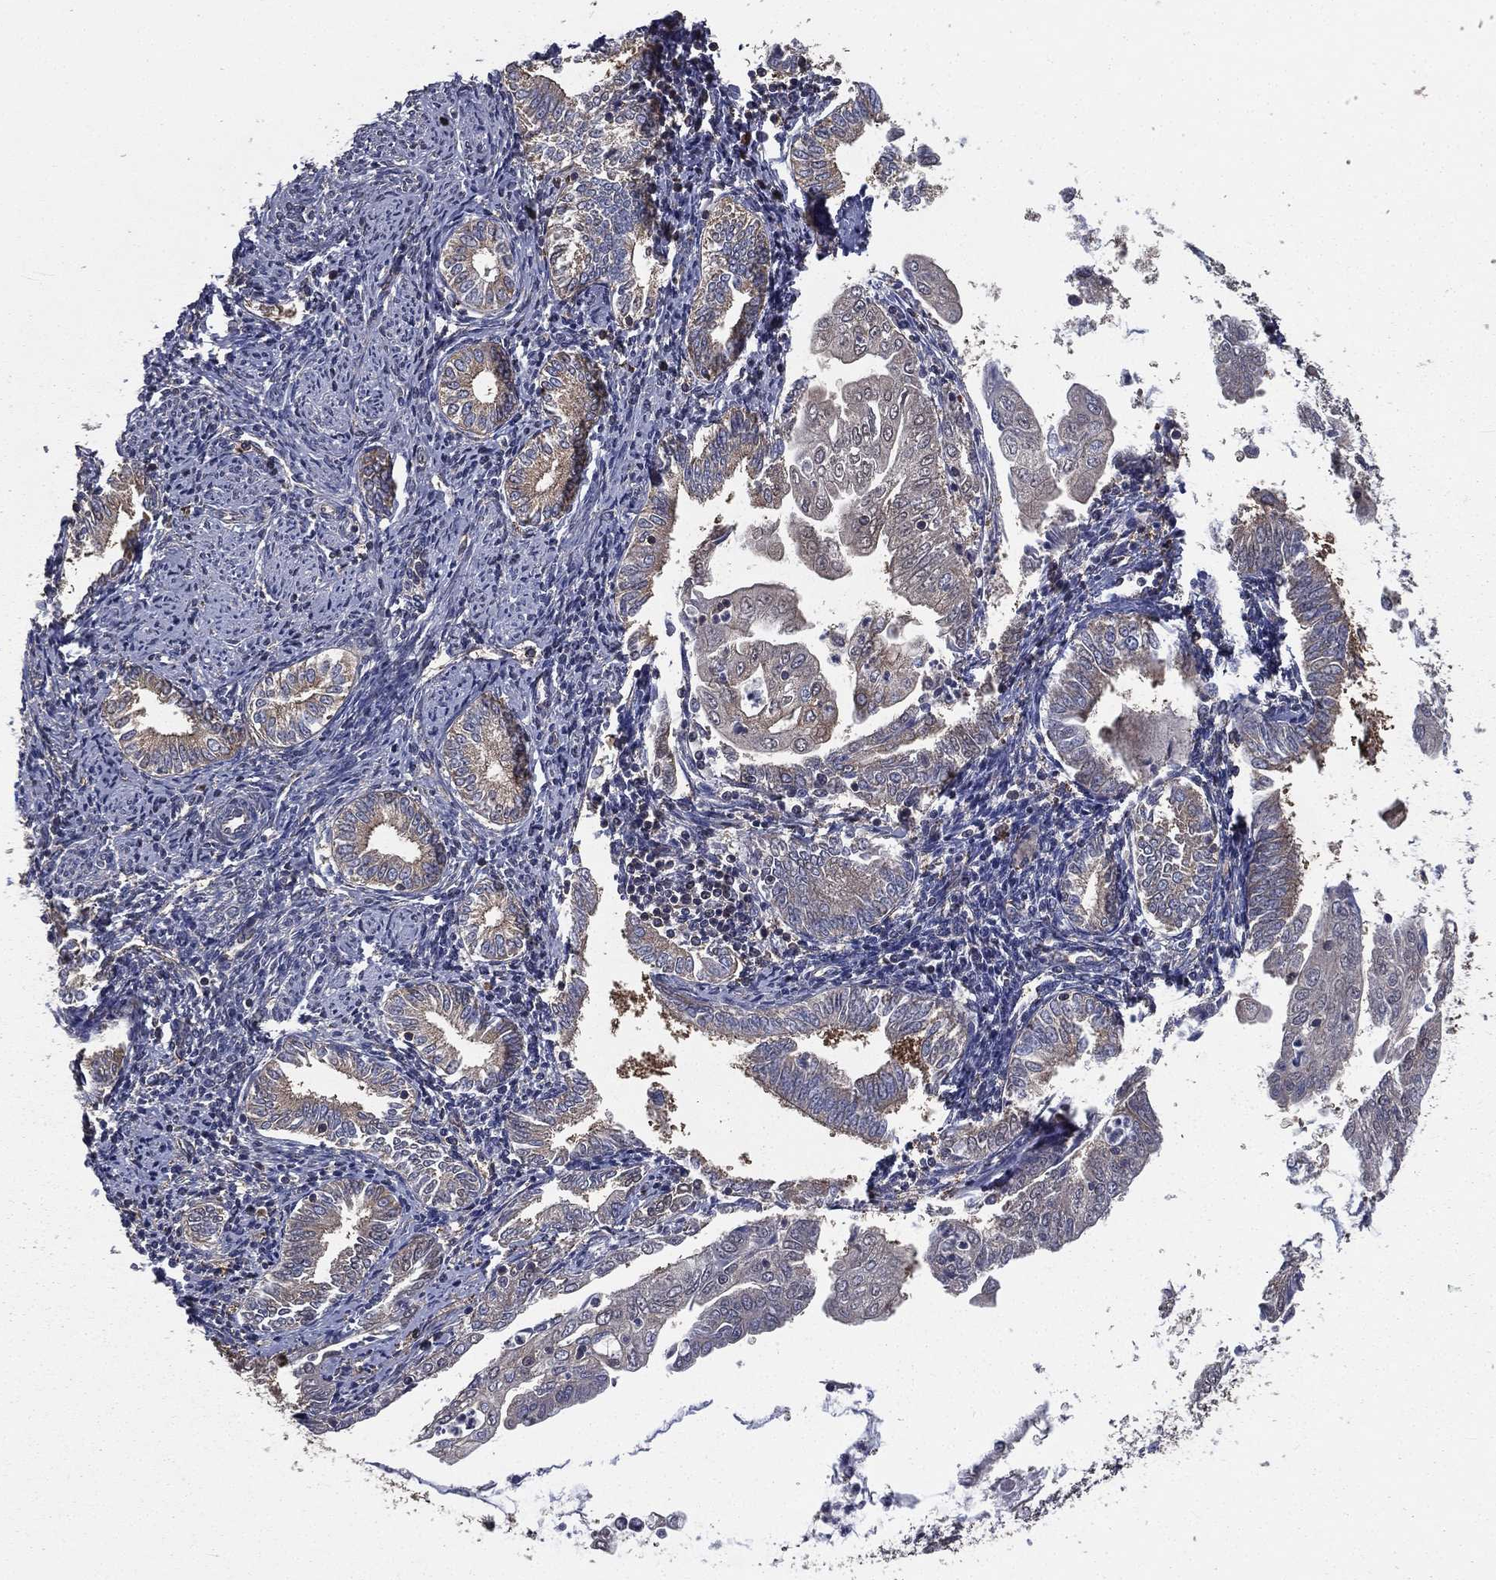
{"staining": {"intensity": "weak", "quantity": "<25%", "location": "cytoplasmic/membranous"}, "tissue": "endometrial cancer", "cell_type": "Tumor cells", "image_type": "cancer", "snomed": [{"axis": "morphology", "description": "Adenocarcinoma, NOS"}, {"axis": "topography", "description": "Endometrium"}], "caption": "Immunohistochemistry of adenocarcinoma (endometrial) shows no positivity in tumor cells.", "gene": "SARS1", "patient": {"sex": "female", "age": 56}}